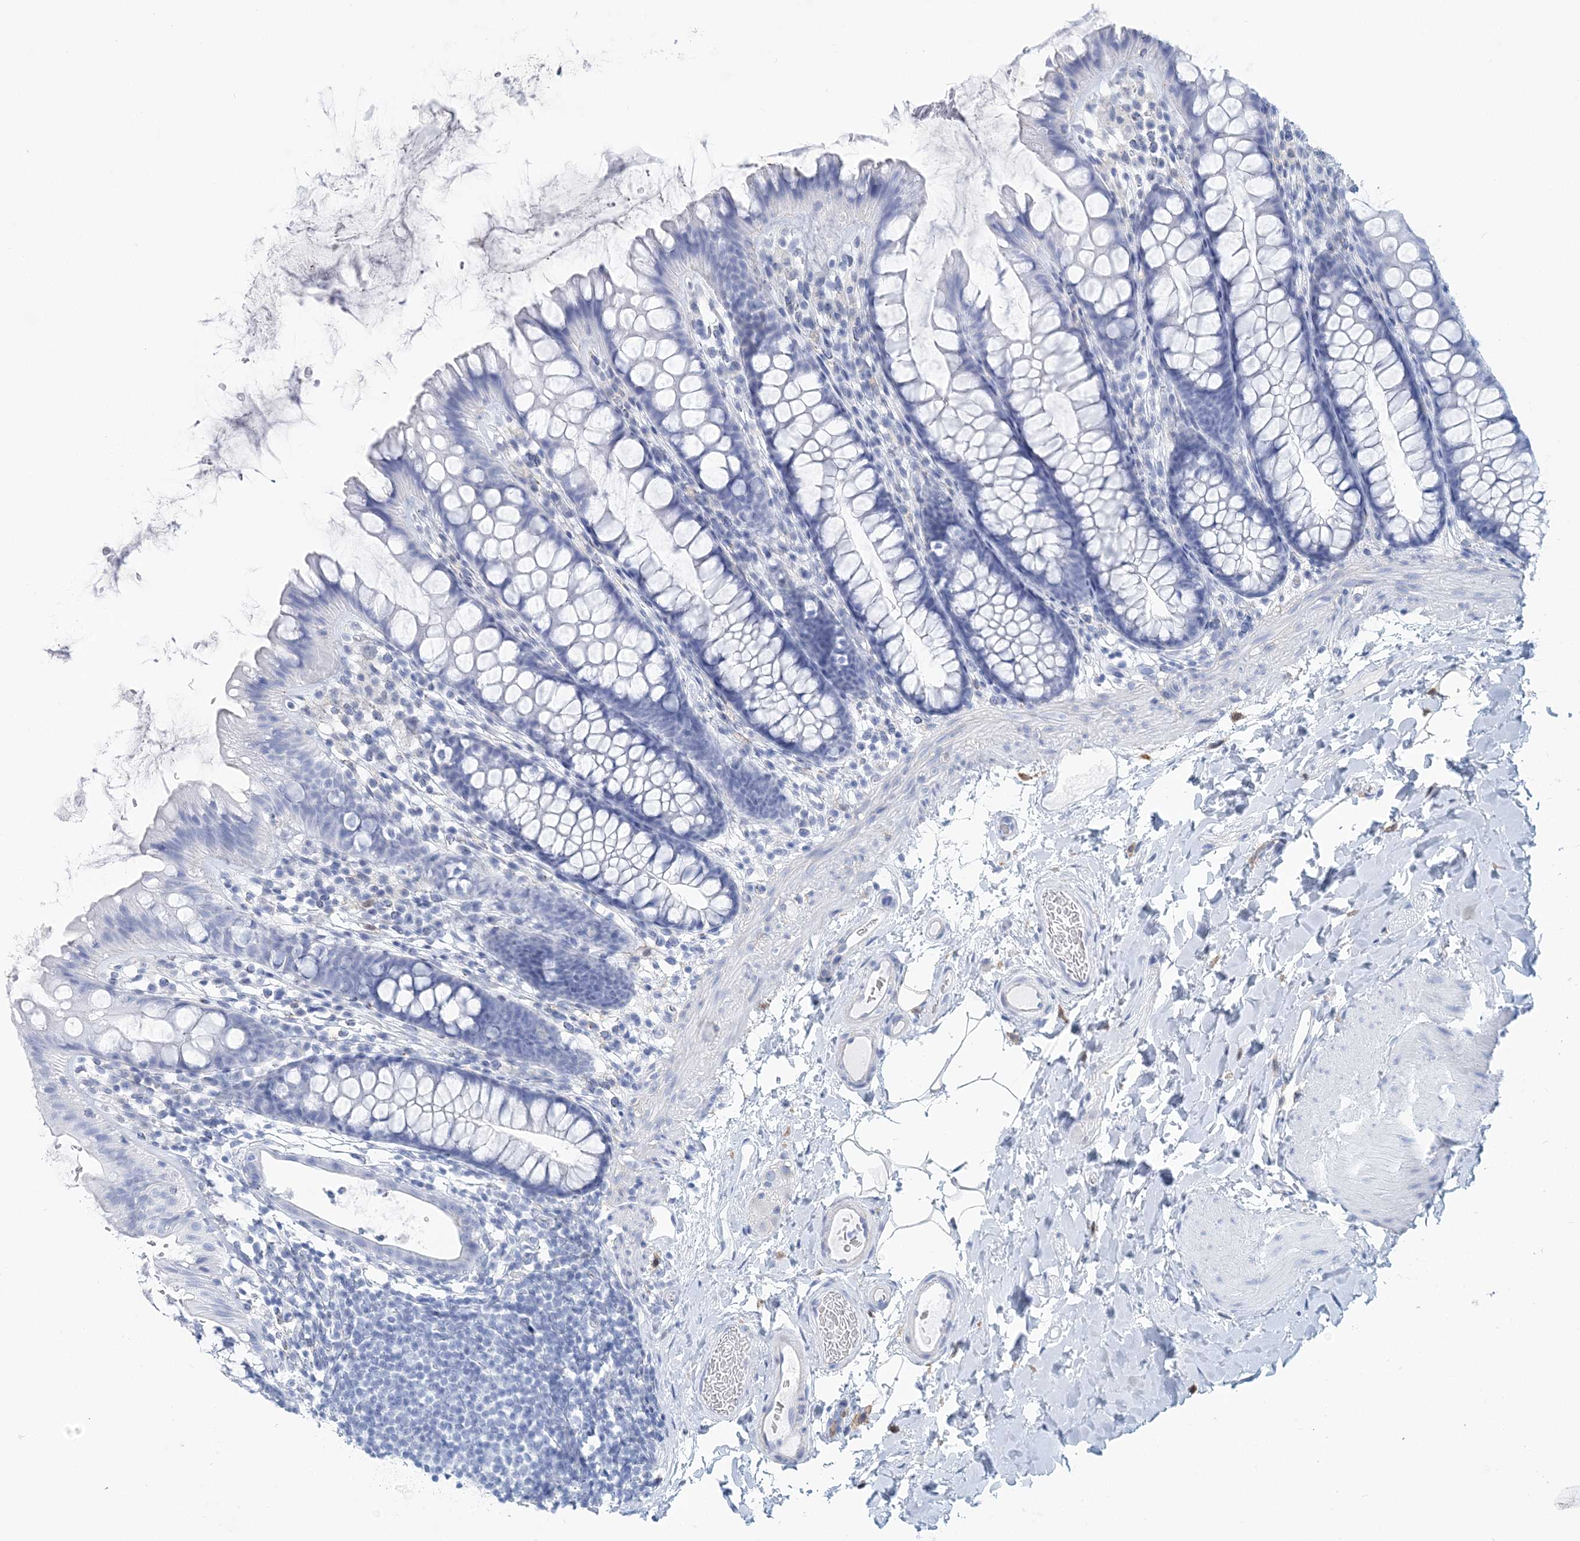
{"staining": {"intensity": "negative", "quantity": "none", "location": "none"}, "tissue": "colon", "cell_type": "Endothelial cells", "image_type": "normal", "snomed": [{"axis": "morphology", "description": "Normal tissue, NOS"}, {"axis": "topography", "description": "Colon"}], "caption": "Micrograph shows no protein positivity in endothelial cells of benign colon.", "gene": "NKX6", "patient": {"sex": "female", "age": 62}}